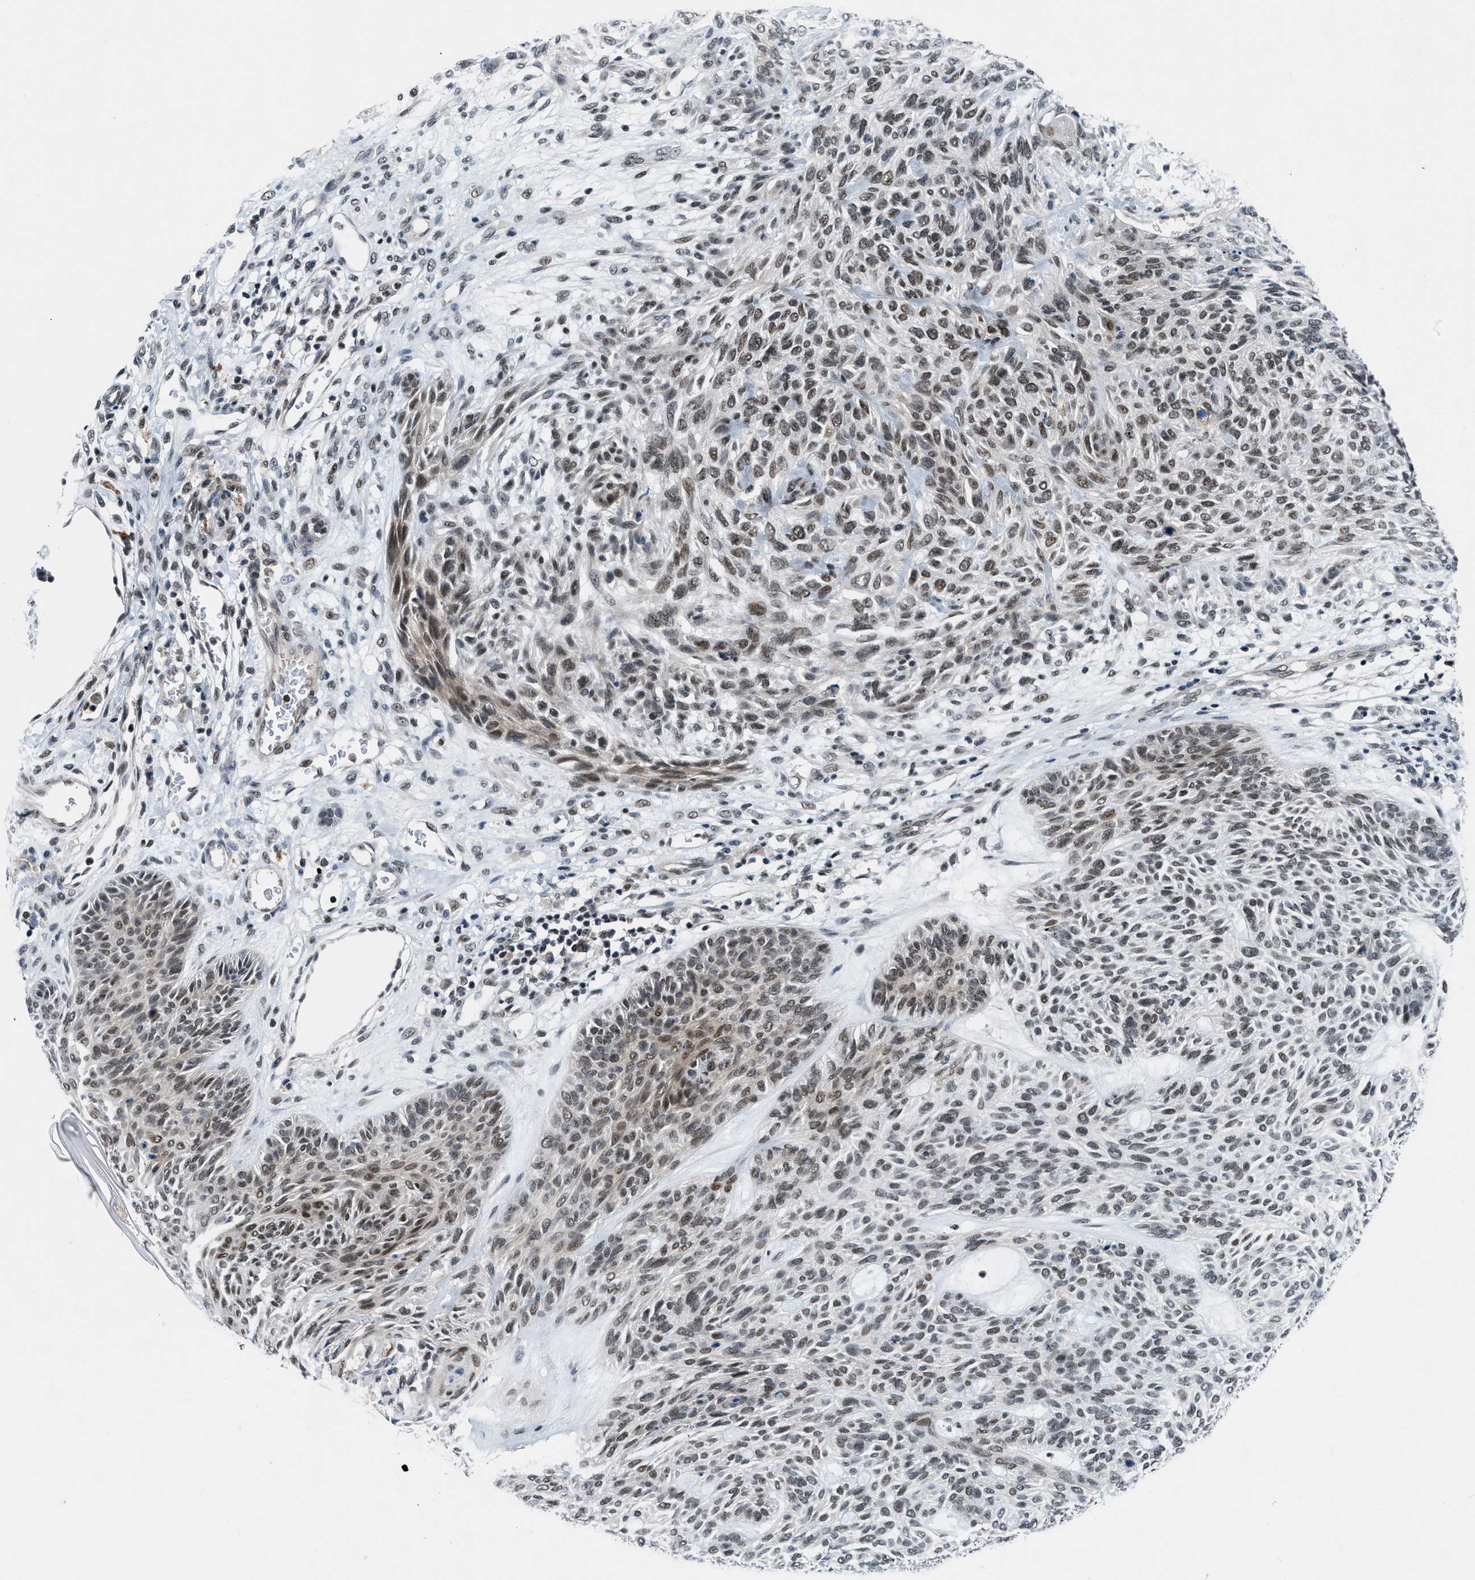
{"staining": {"intensity": "moderate", "quantity": ">75%", "location": "nuclear"}, "tissue": "skin cancer", "cell_type": "Tumor cells", "image_type": "cancer", "snomed": [{"axis": "morphology", "description": "Basal cell carcinoma"}, {"axis": "topography", "description": "Skin"}], "caption": "A high-resolution photomicrograph shows immunohistochemistry (IHC) staining of skin cancer, which reveals moderate nuclear expression in approximately >75% of tumor cells. Nuclei are stained in blue.", "gene": "NCOA1", "patient": {"sex": "male", "age": 55}}